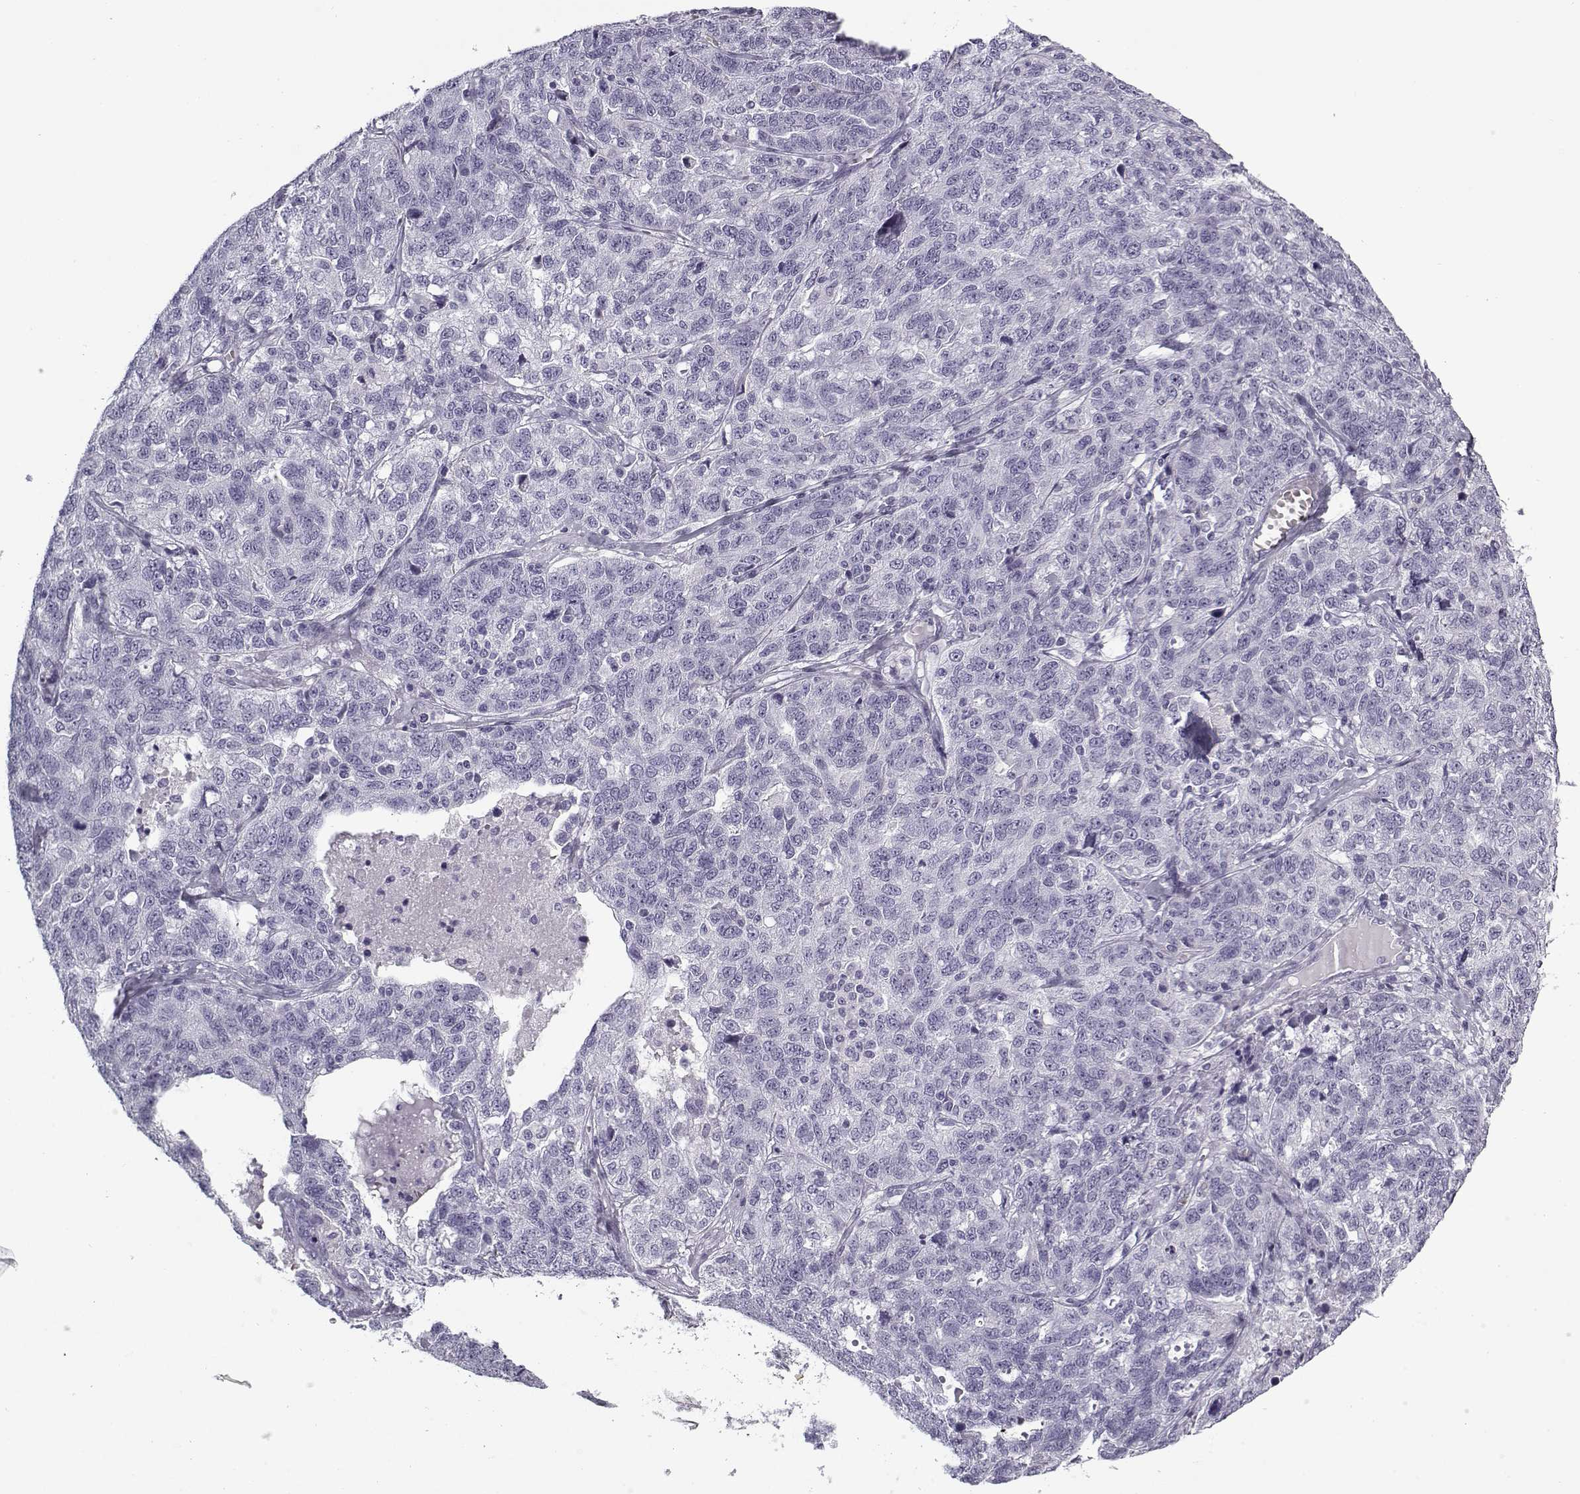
{"staining": {"intensity": "negative", "quantity": "none", "location": "none"}, "tissue": "ovarian cancer", "cell_type": "Tumor cells", "image_type": "cancer", "snomed": [{"axis": "morphology", "description": "Cystadenocarcinoma, serous, NOS"}, {"axis": "topography", "description": "Ovary"}], "caption": "Immunohistochemistry of ovarian cancer shows no expression in tumor cells.", "gene": "SNCA", "patient": {"sex": "female", "age": 71}}